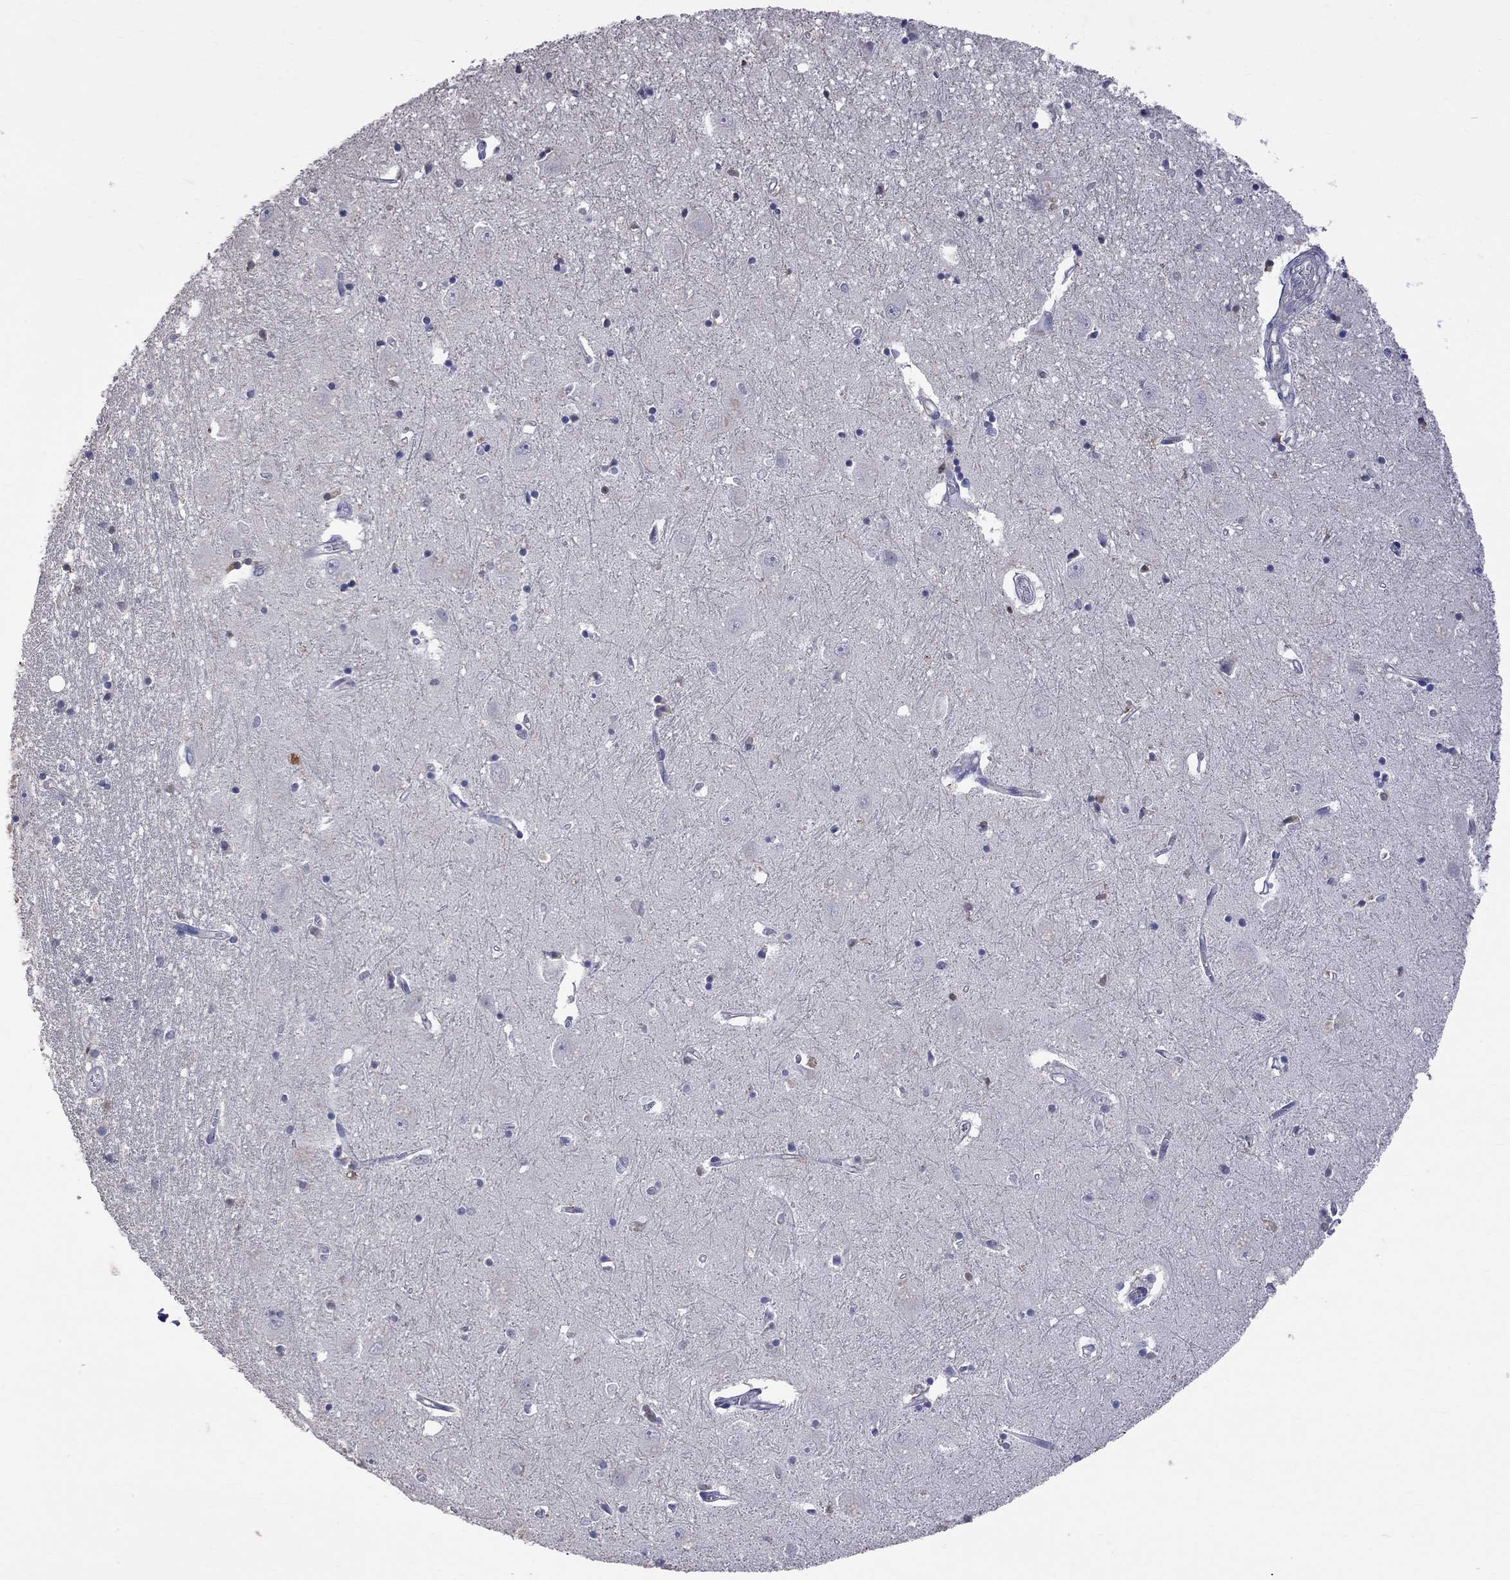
{"staining": {"intensity": "negative", "quantity": "none", "location": "none"}, "tissue": "caudate", "cell_type": "Glial cells", "image_type": "normal", "snomed": [{"axis": "morphology", "description": "Normal tissue, NOS"}, {"axis": "topography", "description": "Lateral ventricle wall"}], "caption": "DAB immunohistochemical staining of normal human caudate exhibits no significant expression in glial cells.", "gene": "CKAP2", "patient": {"sex": "male", "age": 54}}